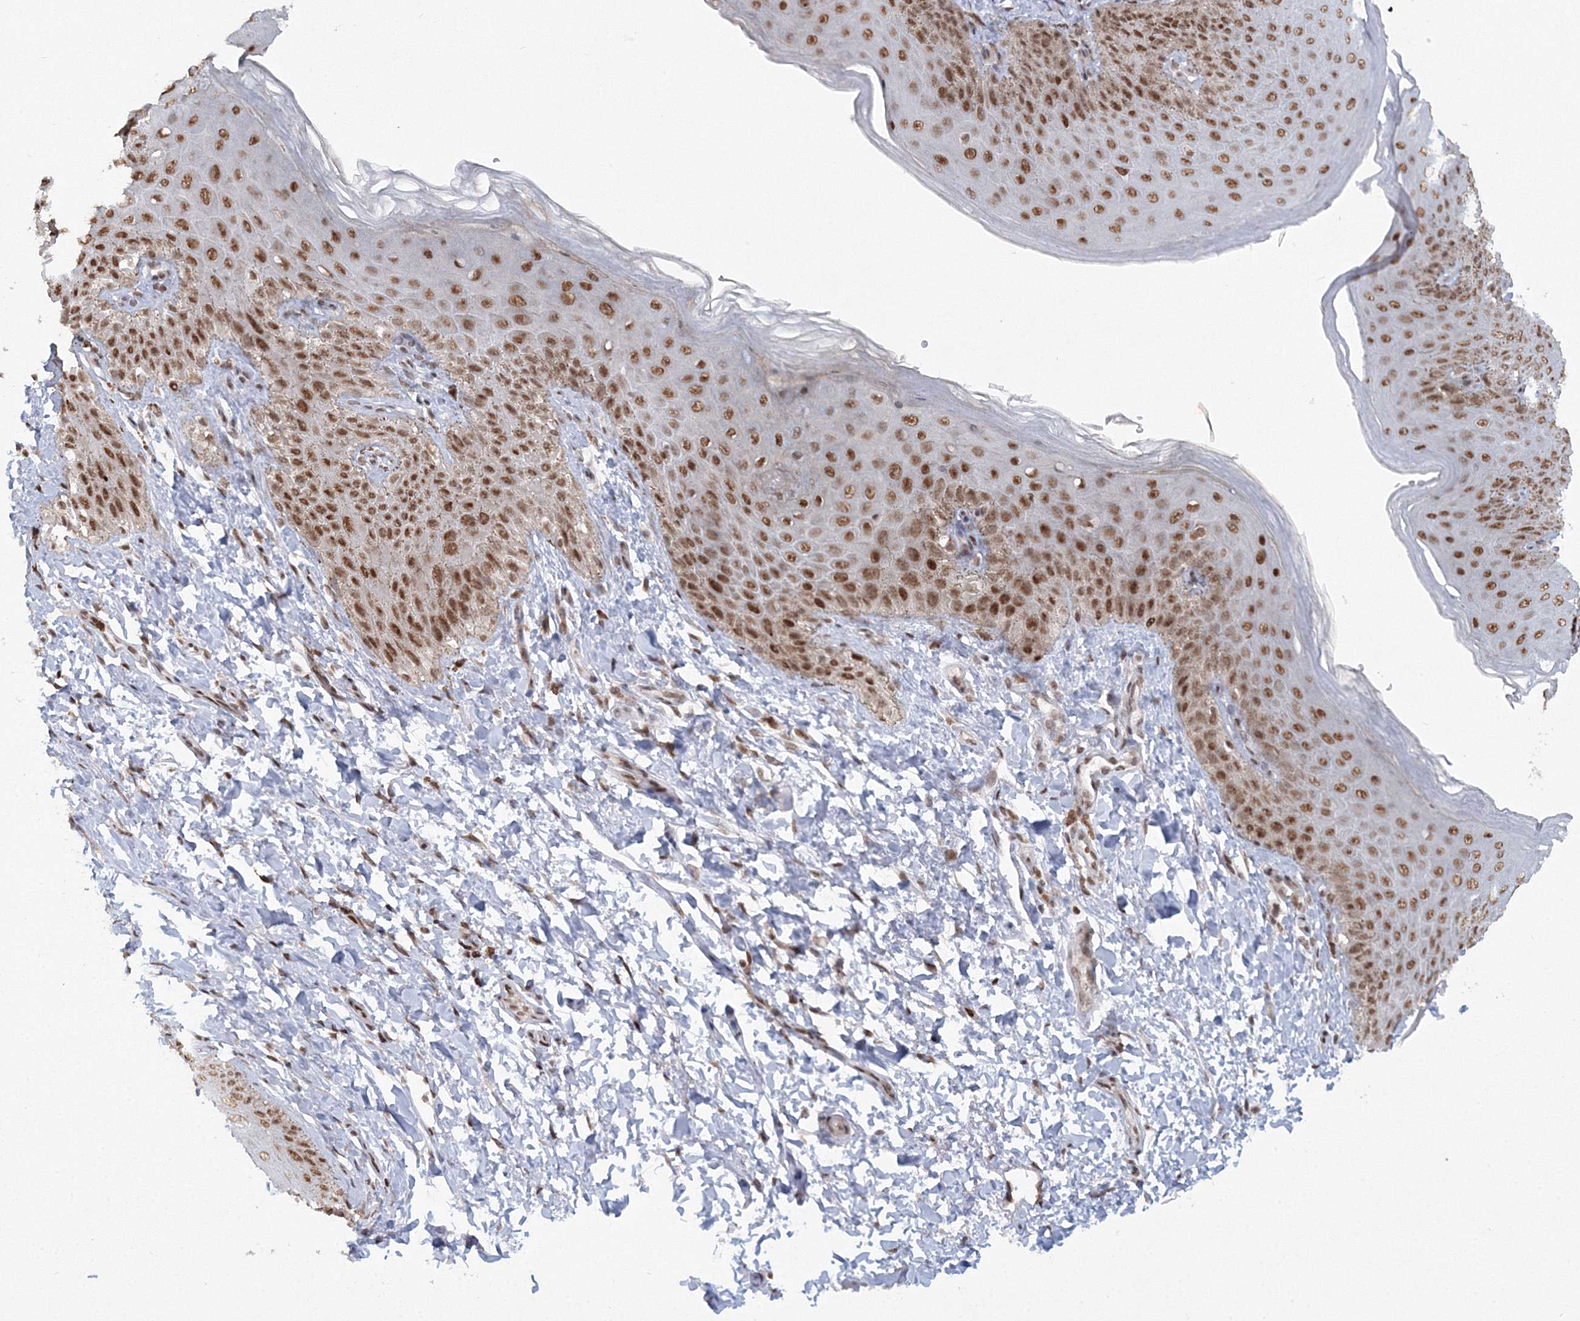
{"staining": {"intensity": "strong", "quantity": ">75%", "location": "nuclear"}, "tissue": "skin", "cell_type": "Epidermal cells", "image_type": "normal", "snomed": [{"axis": "morphology", "description": "Normal tissue, NOS"}, {"axis": "topography", "description": "Anal"}], "caption": "IHC histopathology image of benign human skin stained for a protein (brown), which reveals high levels of strong nuclear expression in approximately >75% of epidermal cells.", "gene": "C3orf33", "patient": {"sex": "male", "age": 44}}